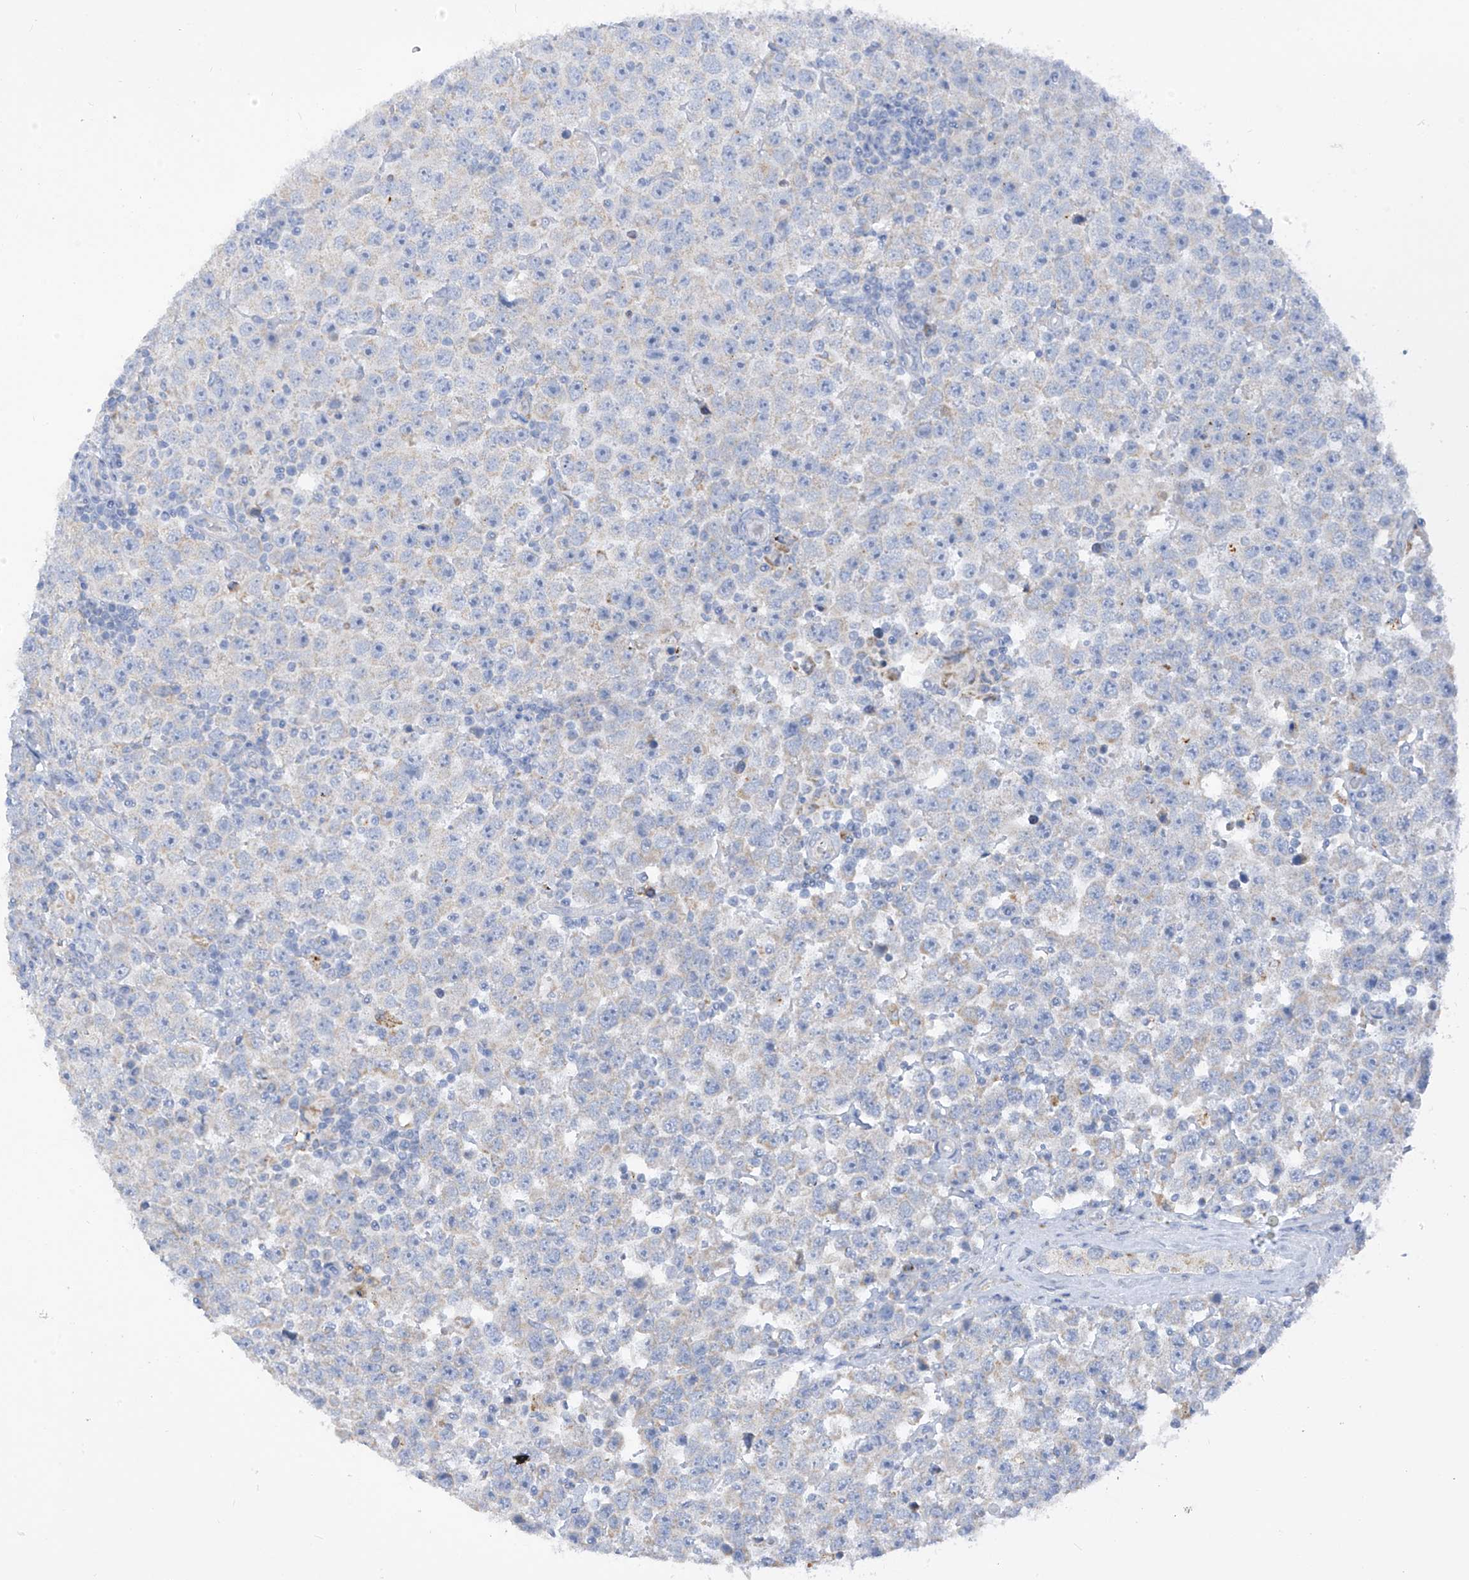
{"staining": {"intensity": "negative", "quantity": "none", "location": "none"}, "tissue": "testis cancer", "cell_type": "Tumor cells", "image_type": "cancer", "snomed": [{"axis": "morphology", "description": "Seminoma, NOS"}, {"axis": "topography", "description": "Testis"}], "caption": "Immunohistochemistry (IHC) photomicrograph of human testis cancer stained for a protein (brown), which exhibits no staining in tumor cells.", "gene": "ZNF404", "patient": {"sex": "male", "age": 28}}